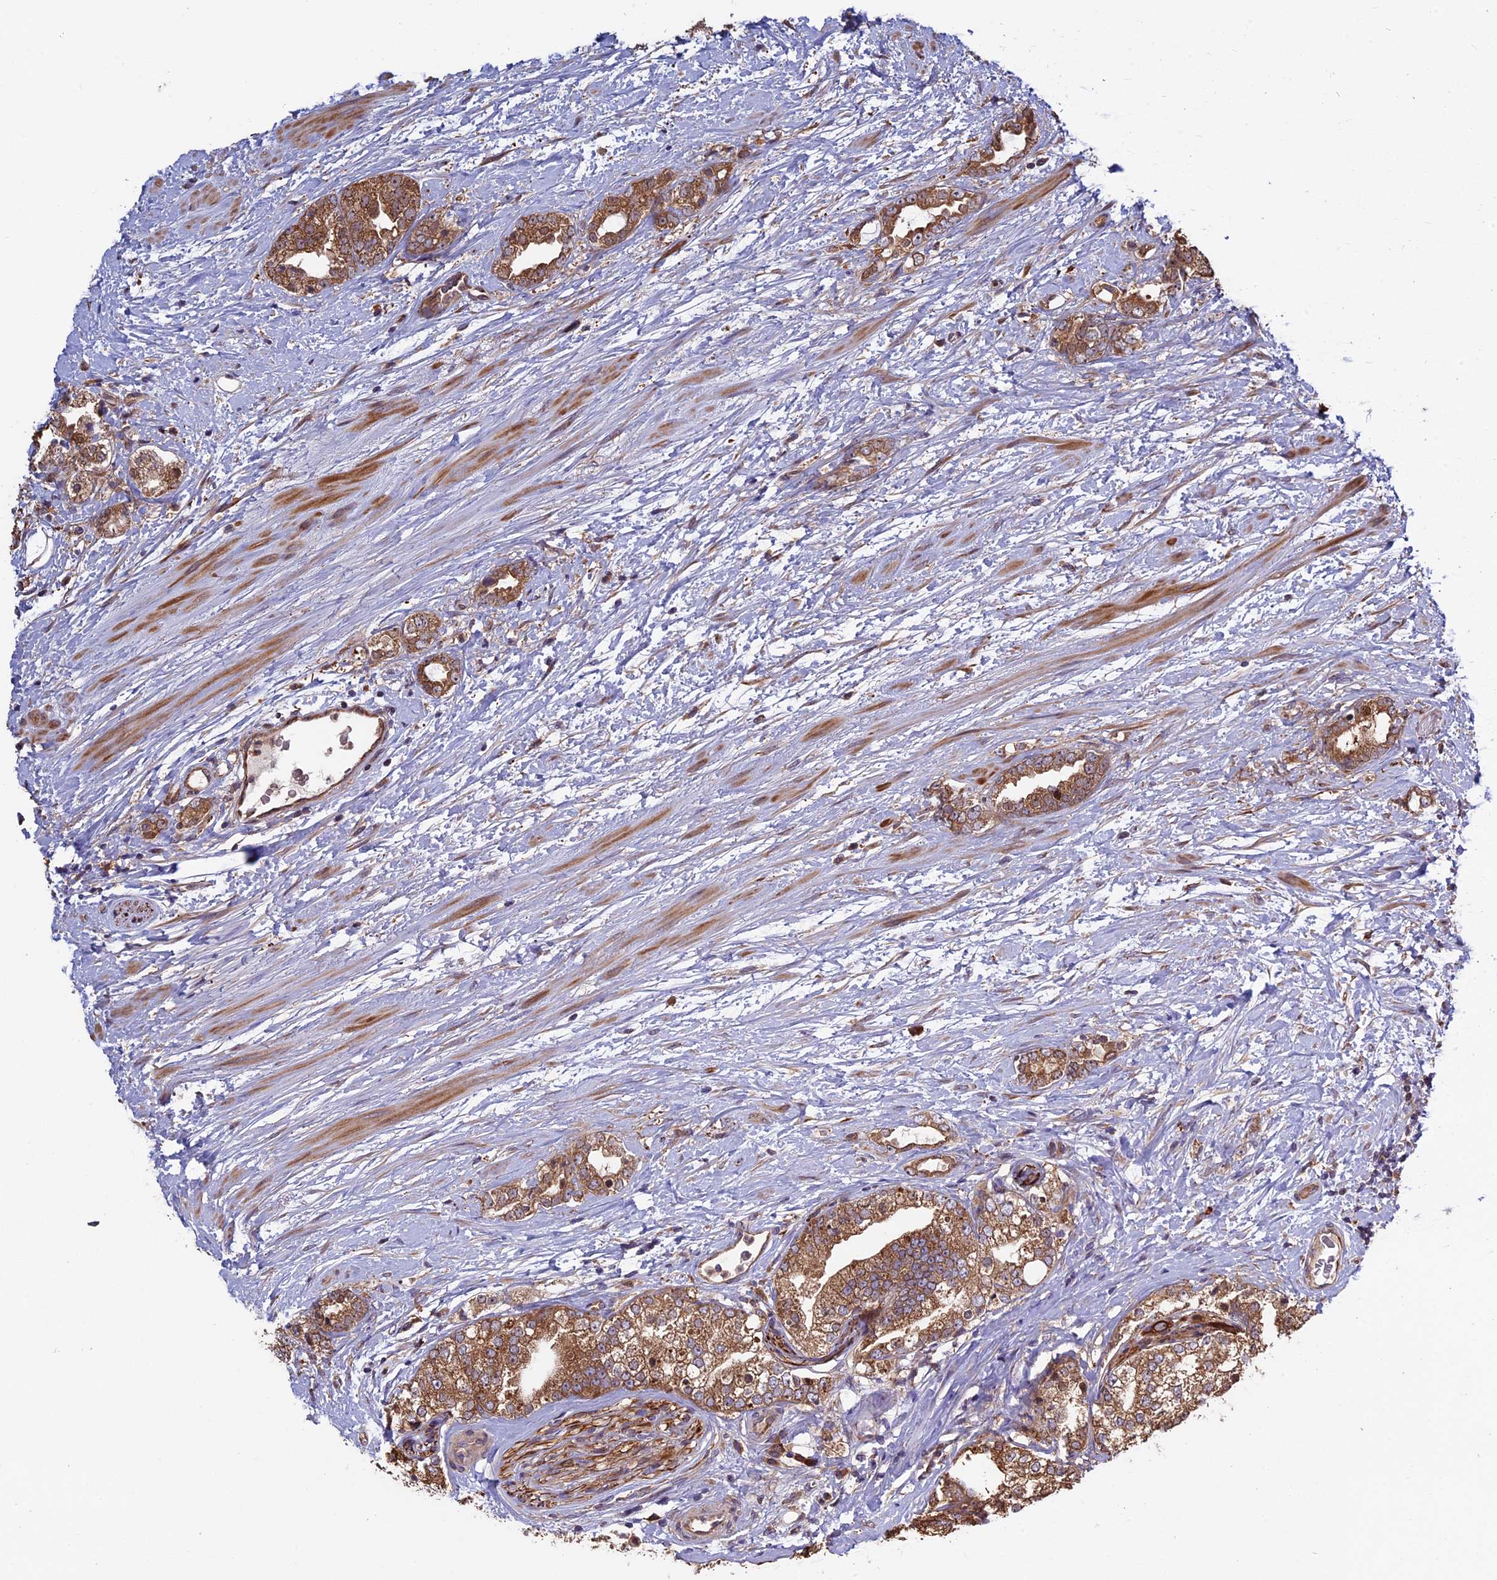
{"staining": {"intensity": "moderate", "quantity": ">75%", "location": "cytoplasmic/membranous"}, "tissue": "prostate cancer", "cell_type": "Tumor cells", "image_type": "cancer", "snomed": [{"axis": "morphology", "description": "Adenocarcinoma, High grade"}, {"axis": "topography", "description": "Prostate"}], "caption": "This is an image of immunohistochemistry staining of prostate cancer (high-grade adenocarcinoma), which shows moderate expression in the cytoplasmic/membranous of tumor cells.", "gene": "VWA3A", "patient": {"sex": "male", "age": 64}}